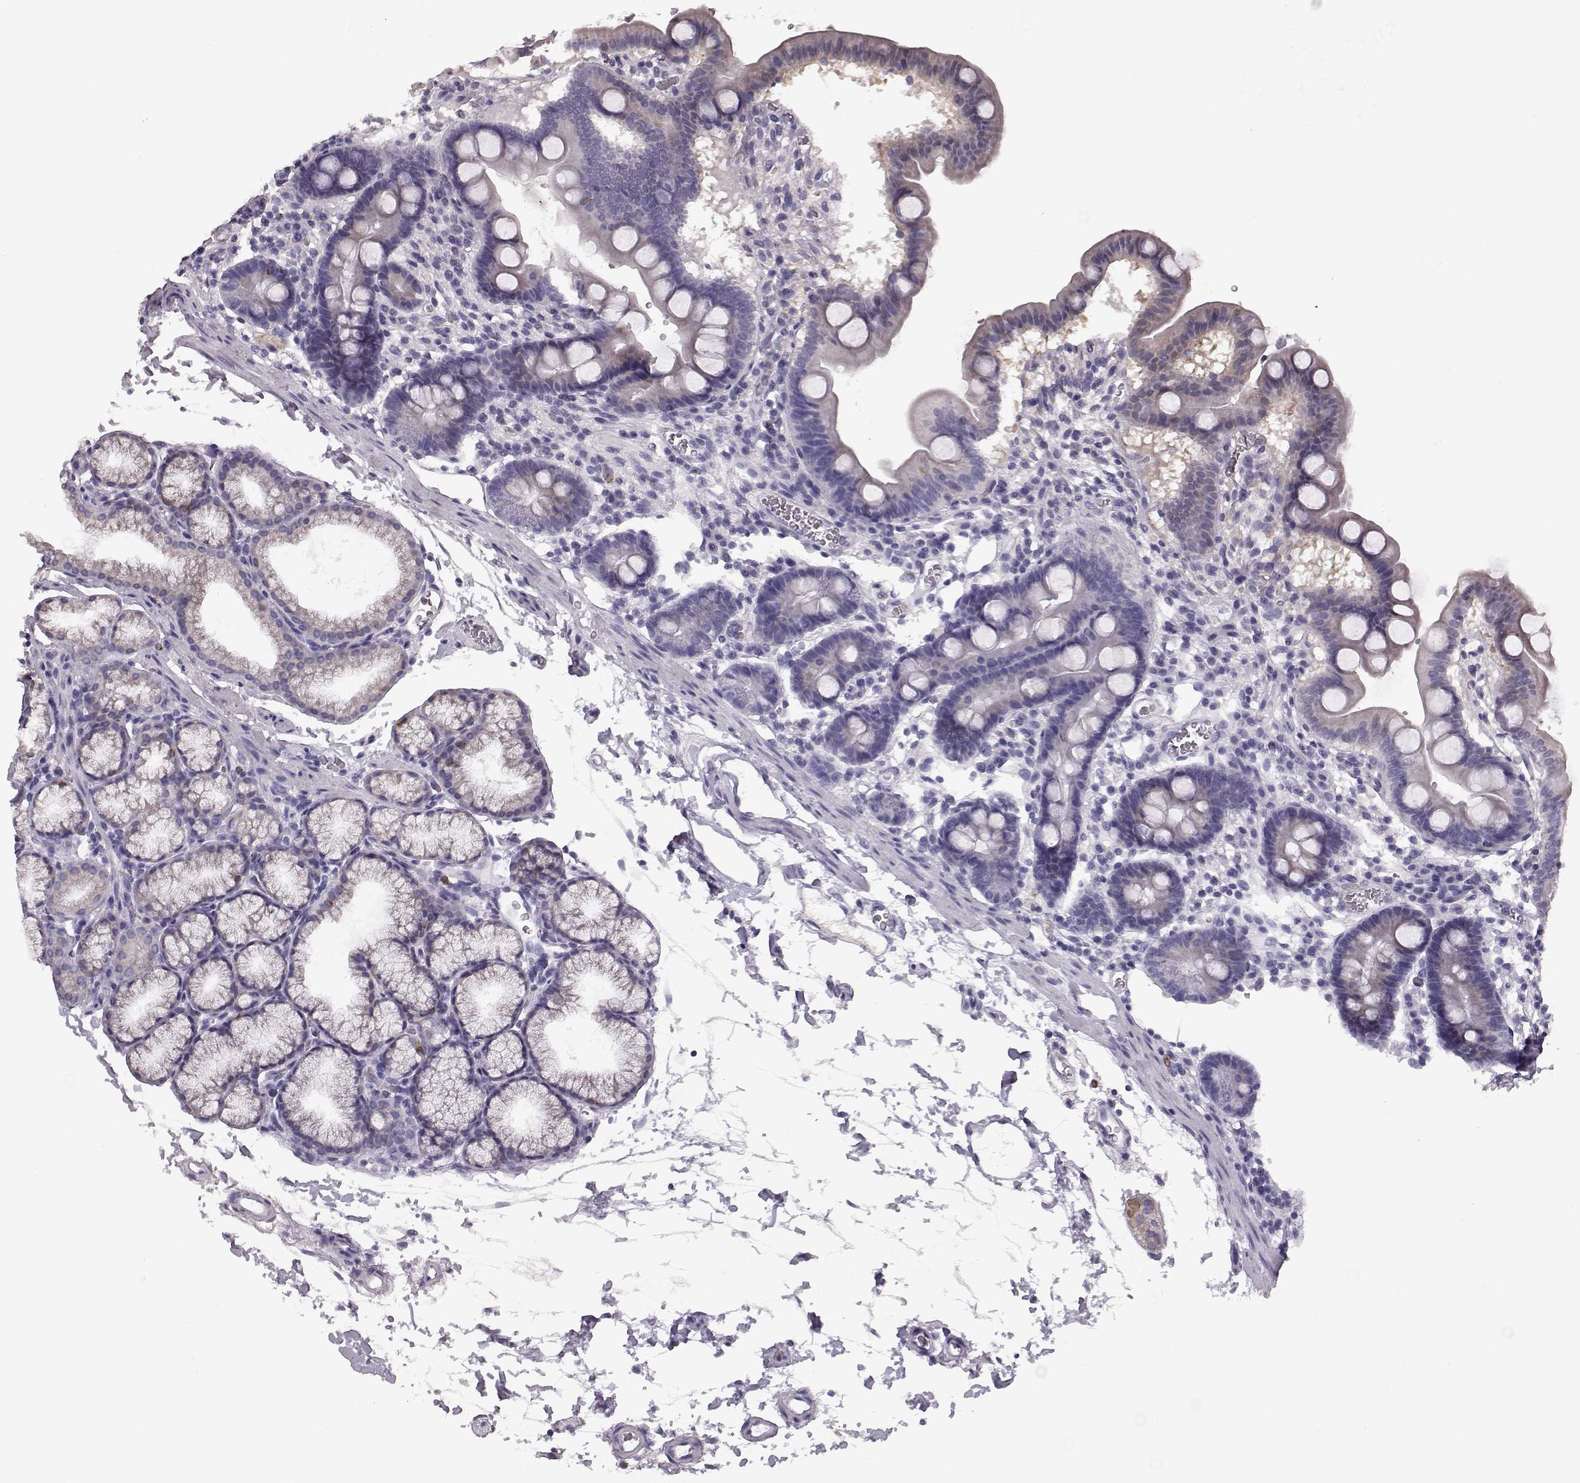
{"staining": {"intensity": "weak", "quantity": "<25%", "location": "cytoplasmic/membranous"}, "tissue": "duodenum", "cell_type": "Glandular cells", "image_type": "normal", "snomed": [{"axis": "morphology", "description": "Normal tissue, NOS"}, {"axis": "topography", "description": "Duodenum"}], "caption": "This micrograph is of unremarkable duodenum stained with IHC to label a protein in brown with the nuclei are counter-stained blue. There is no staining in glandular cells.", "gene": "ELOVL5", "patient": {"sex": "male", "age": 59}}